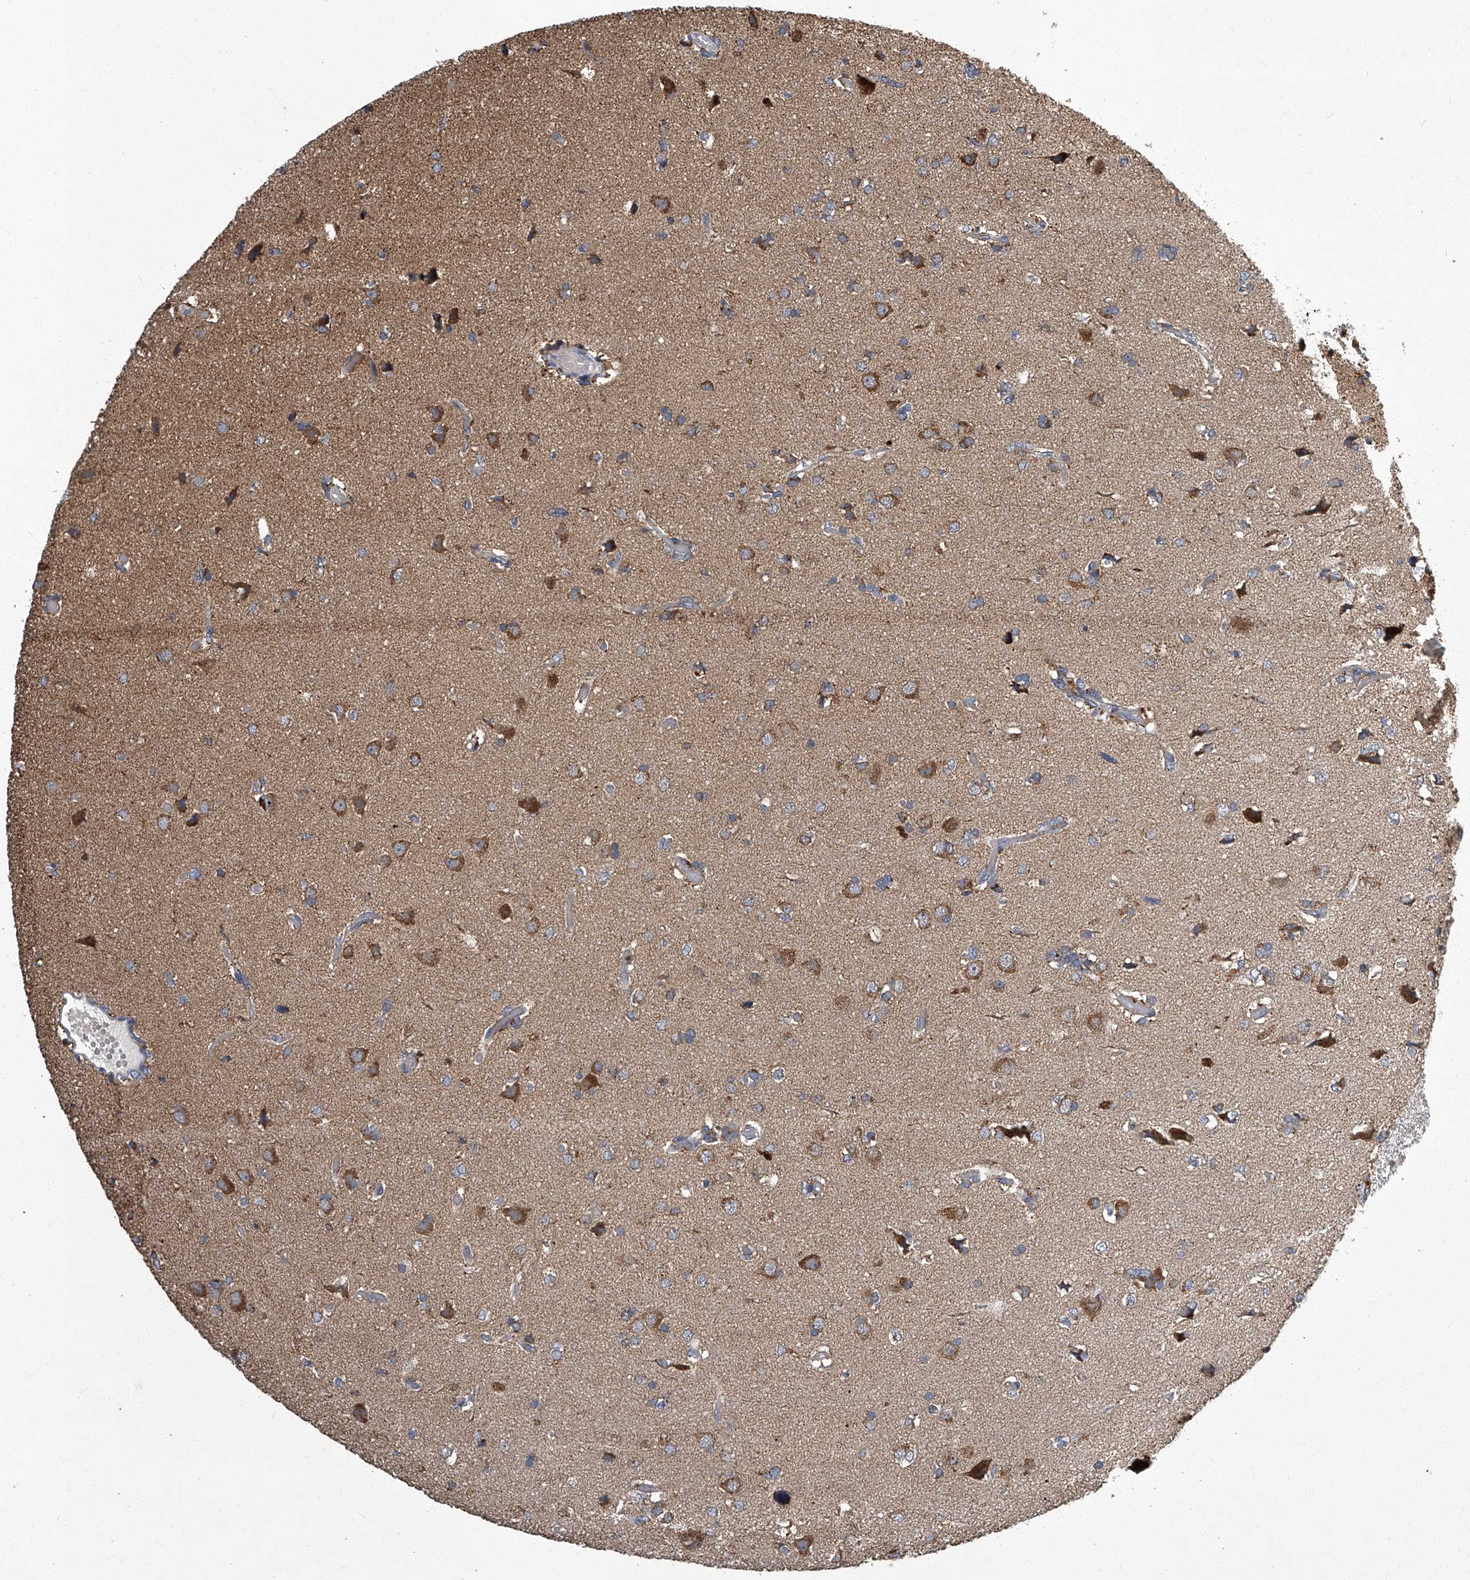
{"staining": {"intensity": "weak", "quantity": "<25%", "location": "cytoplasmic/membranous"}, "tissue": "glioma", "cell_type": "Tumor cells", "image_type": "cancer", "snomed": [{"axis": "morphology", "description": "Glioma, malignant, High grade"}, {"axis": "topography", "description": "Brain"}], "caption": "This is a histopathology image of immunohistochemistry (IHC) staining of malignant glioma (high-grade), which shows no staining in tumor cells.", "gene": "TNFRSF13B", "patient": {"sex": "female", "age": 59}}